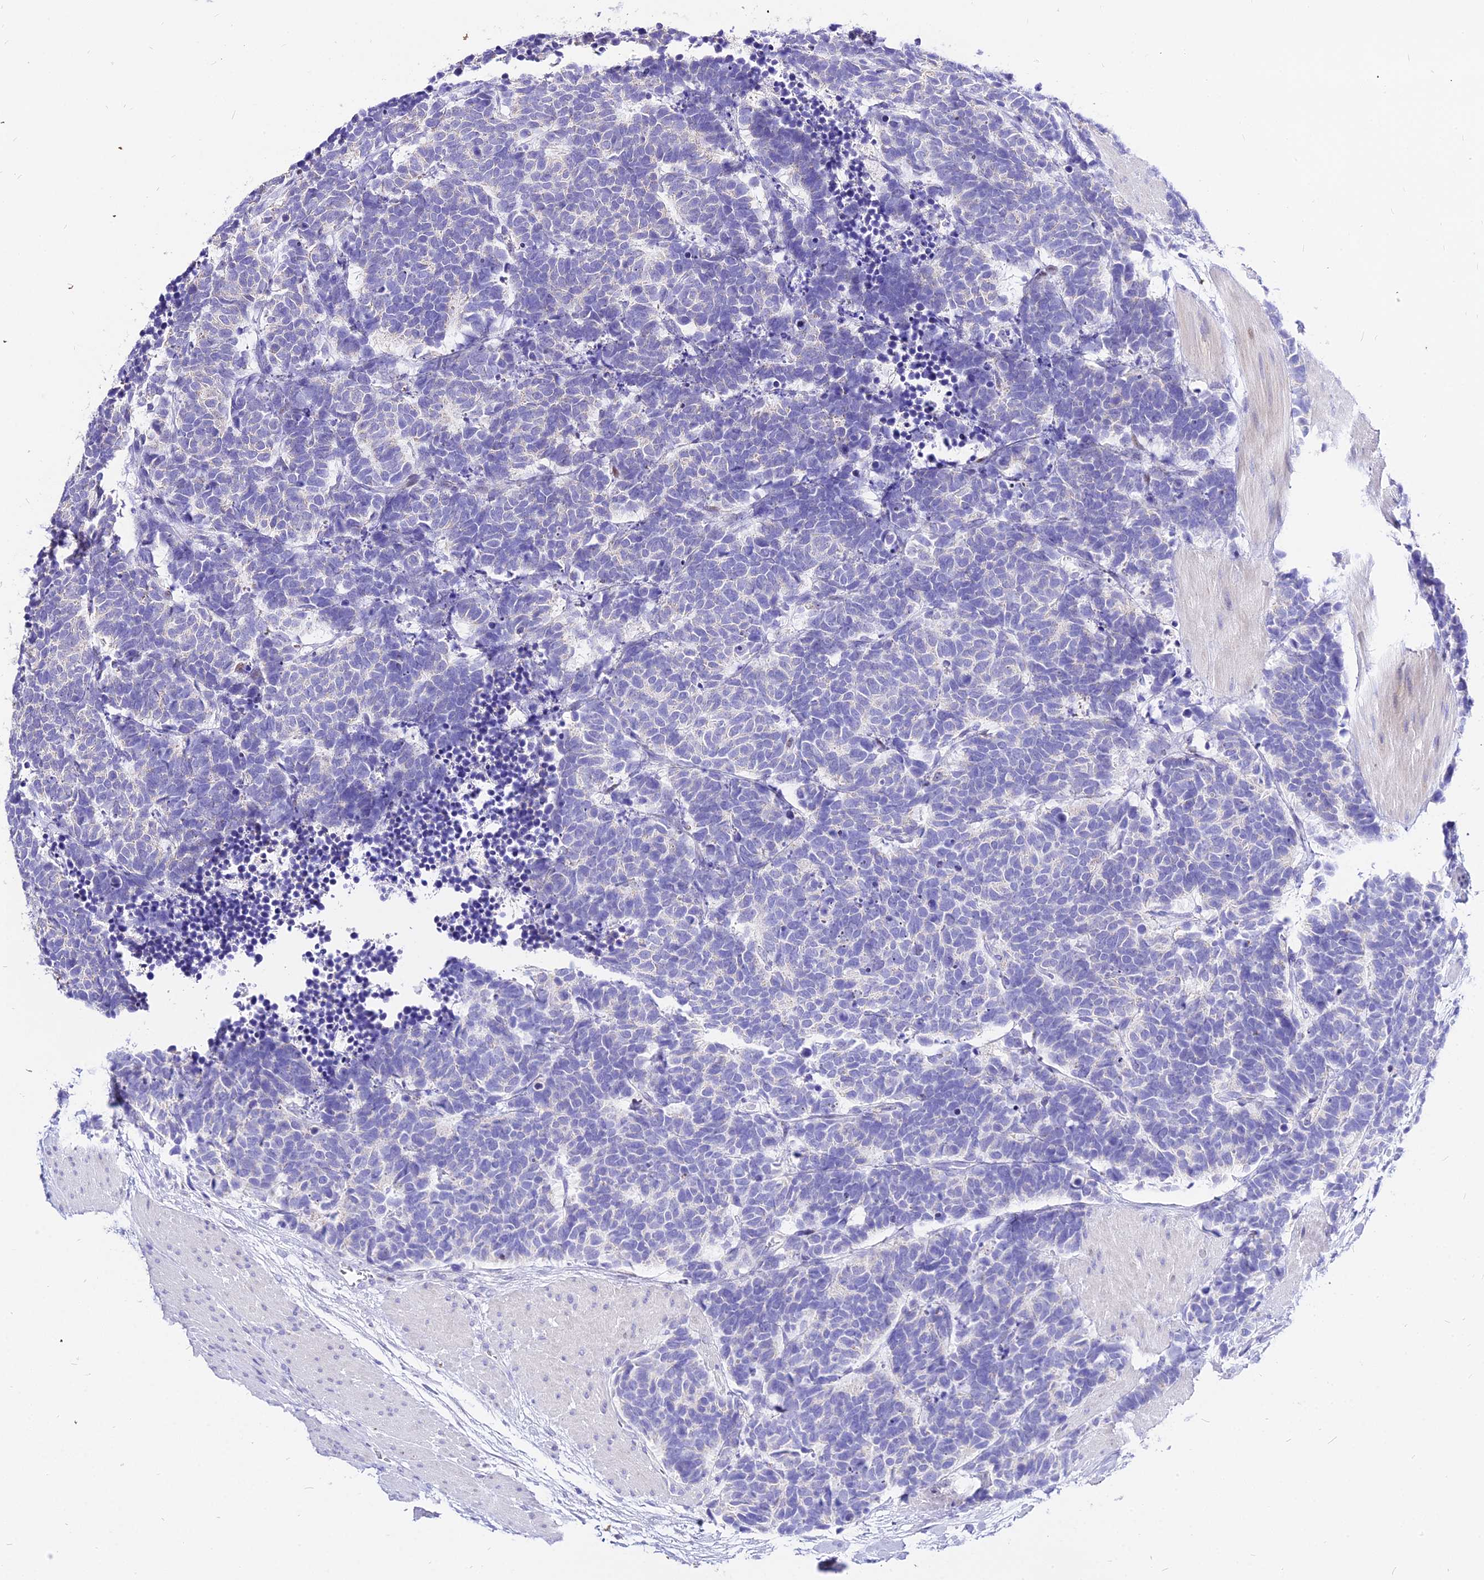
{"staining": {"intensity": "negative", "quantity": "none", "location": "none"}, "tissue": "carcinoid", "cell_type": "Tumor cells", "image_type": "cancer", "snomed": [{"axis": "morphology", "description": "Carcinoma, NOS"}, {"axis": "morphology", "description": "Carcinoid, malignant, NOS"}, {"axis": "topography", "description": "Urinary bladder"}], "caption": "Photomicrograph shows no significant protein staining in tumor cells of carcinoid. (DAB (3,3'-diaminobenzidine) immunohistochemistry (IHC) visualized using brightfield microscopy, high magnification).", "gene": "CARD18", "patient": {"sex": "male", "age": 57}}